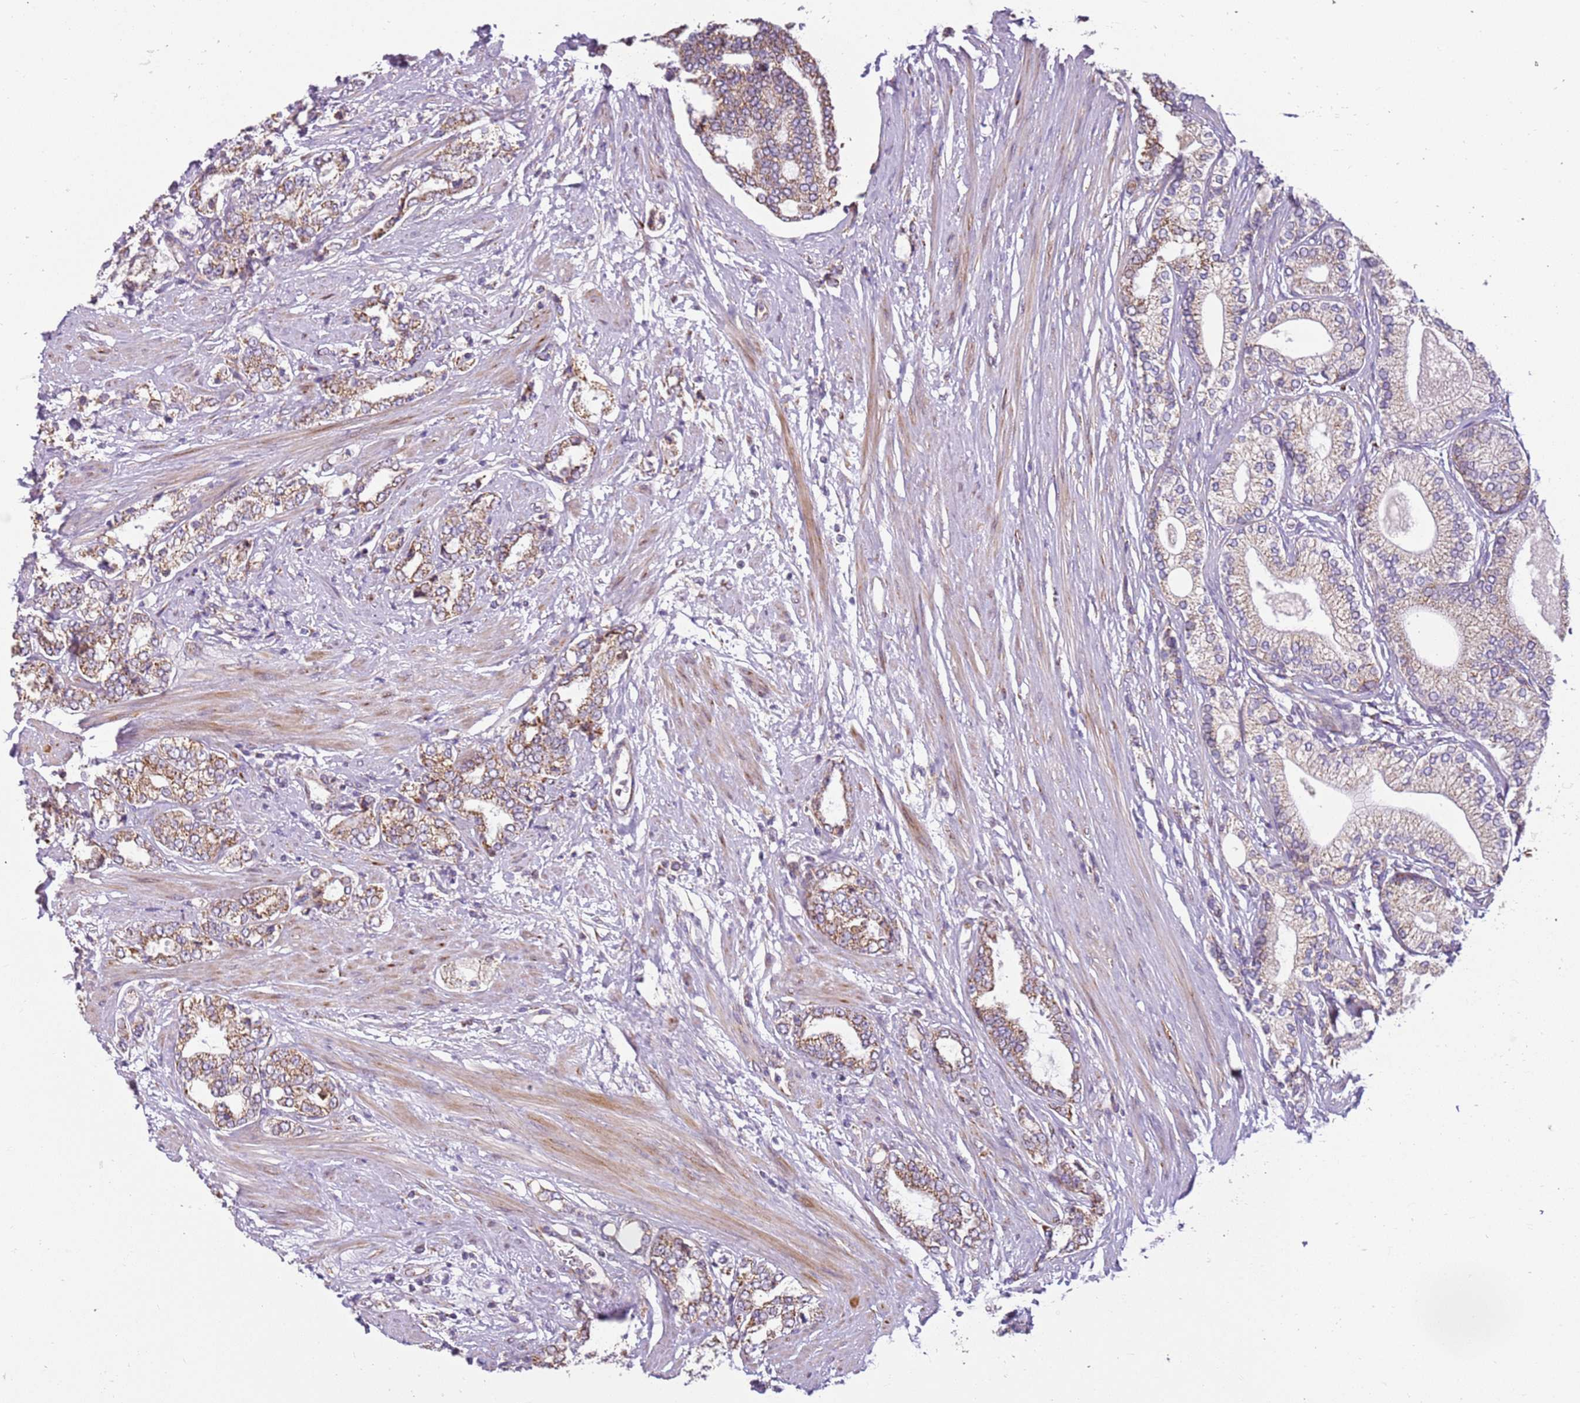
{"staining": {"intensity": "weak", "quantity": "25%-75%", "location": "cytoplasmic/membranous"}, "tissue": "prostate cancer", "cell_type": "Tumor cells", "image_type": "cancer", "snomed": [{"axis": "morphology", "description": "Adenocarcinoma, High grade"}, {"axis": "topography", "description": "Prostate"}], "caption": "The photomicrograph displays staining of prostate cancer (adenocarcinoma (high-grade)), revealing weak cytoplasmic/membranous protein positivity (brown color) within tumor cells. (IHC, brightfield microscopy, high magnification).", "gene": "TMEM200C", "patient": {"sex": "male", "age": 64}}